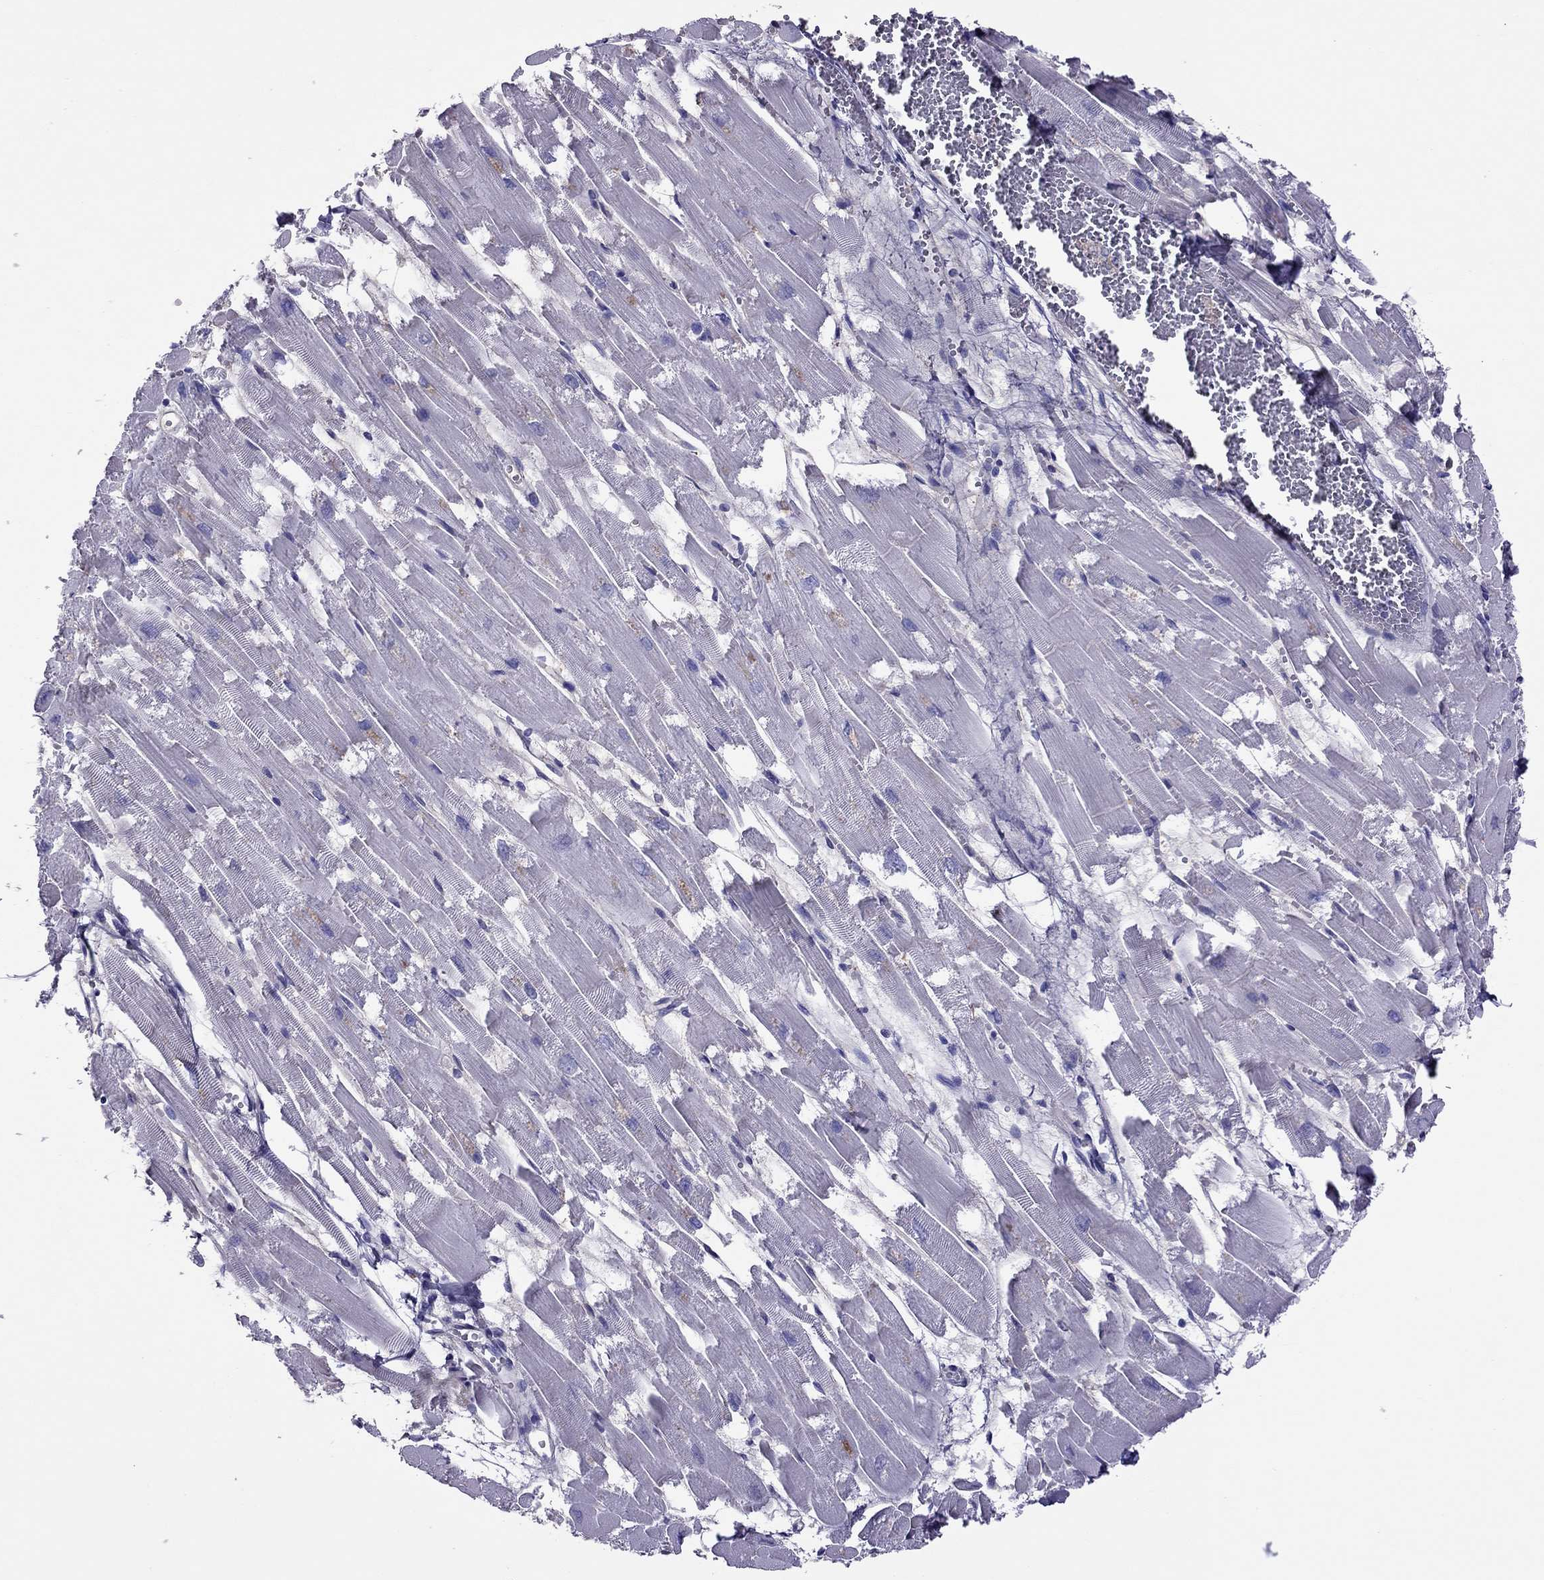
{"staining": {"intensity": "negative", "quantity": "none", "location": "none"}, "tissue": "heart muscle", "cell_type": "Cardiomyocytes", "image_type": "normal", "snomed": [{"axis": "morphology", "description": "Normal tissue, NOS"}, {"axis": "topography", "description": "Heart"}], "caption": "This is an immunohistochemistry micrograph of normal human heart muscle. There is no expression in cardiomyocytes.", "gene": "TEX22", "patient": {"sex": "female", "age": 52}}